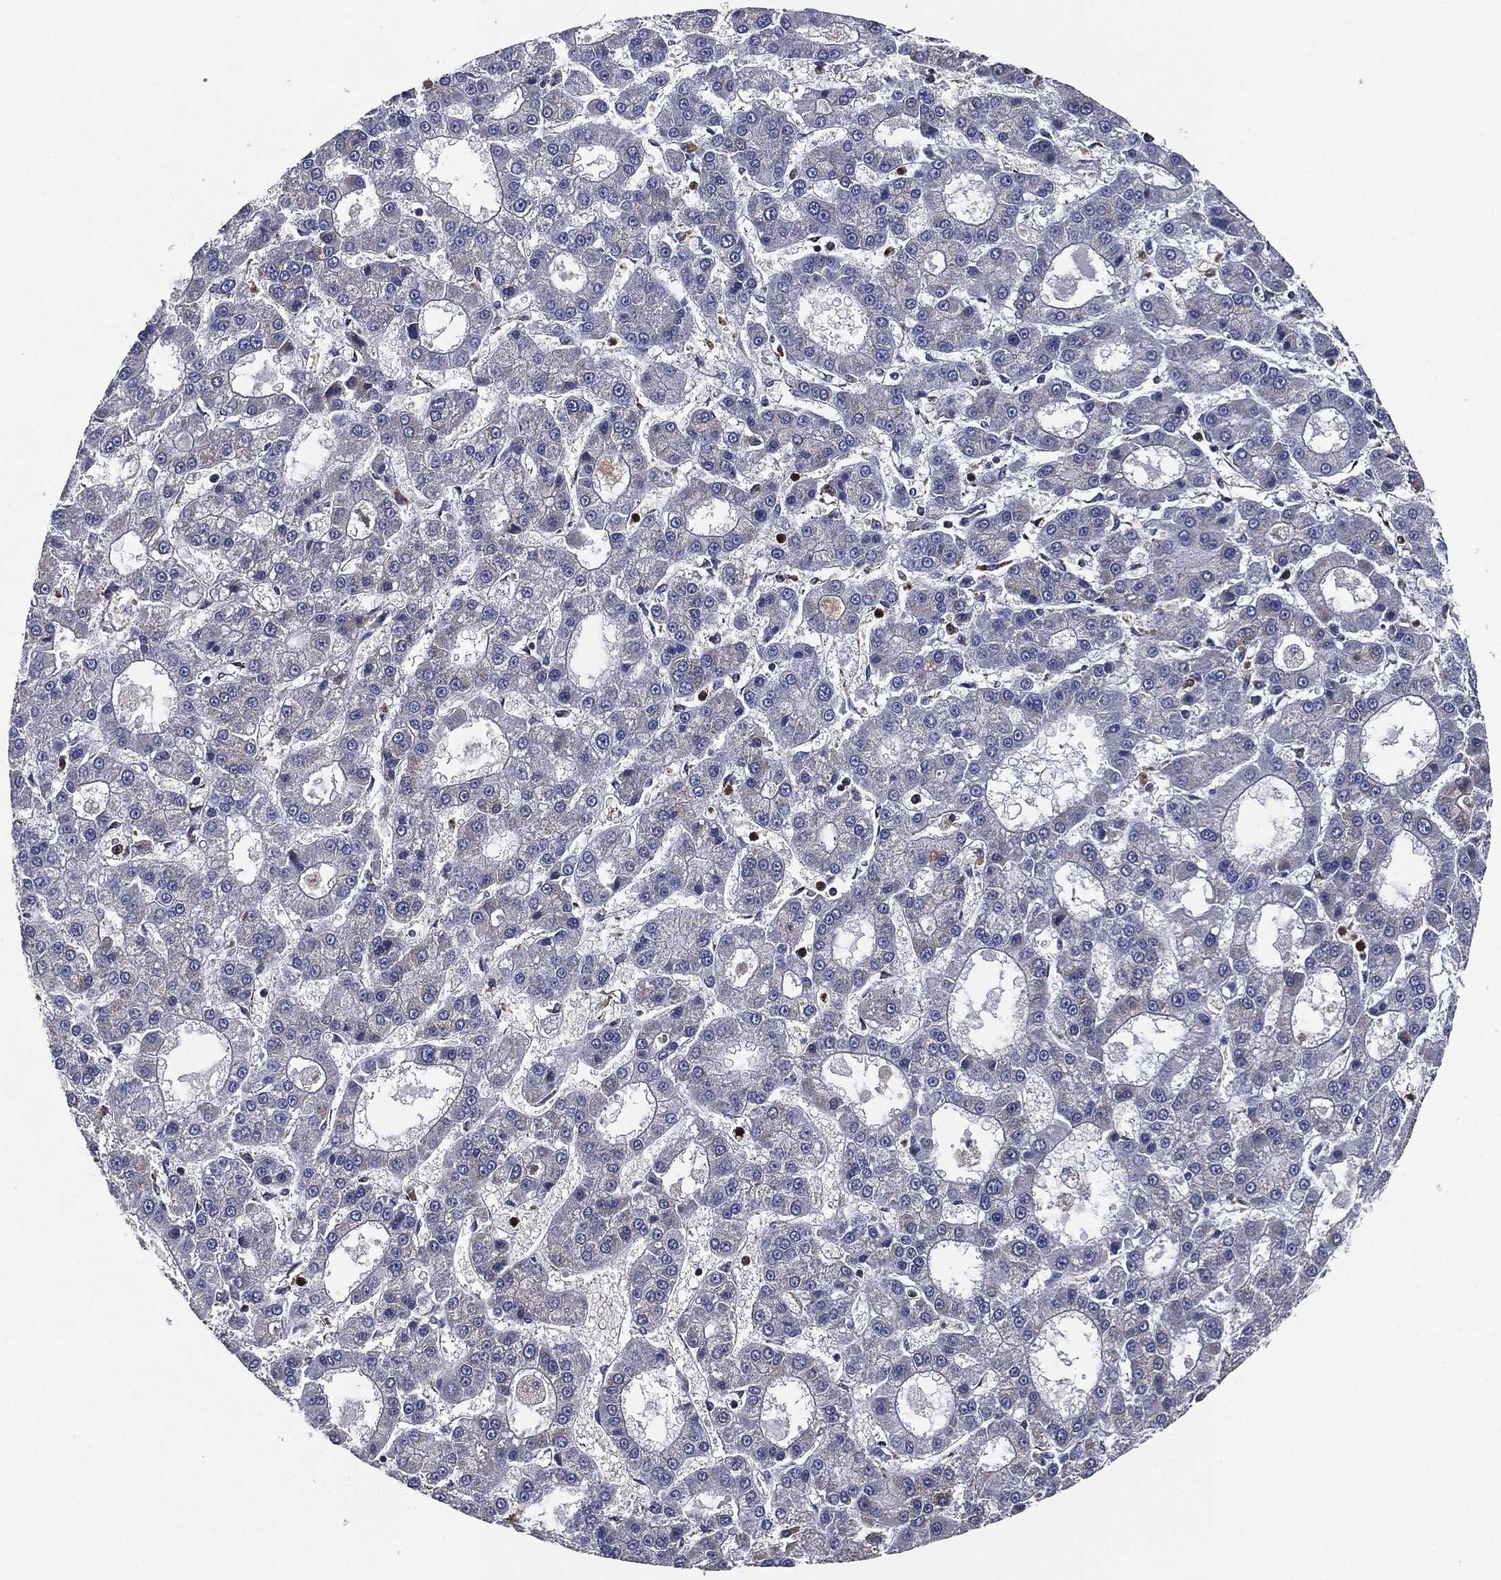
{"staining": {"intensity": "weak", "quantity": "<25%", "location": "cytoplasmic/membranous"}, "tissue": "liver cancer", "cell_type": "Tumor cells", "image_type": "cancer", "snomed": [{"axis": "morphology", "description": "Carcinoma, Hepatocellular, NOS"}, {"axis": "topography", "description": "Liver"}], "caption": "The histopathology image shows no significant expression in tumor cells of liver cancer.", "gene": "NDUFV2", "patient": {"sex": "male", "age": 70}}